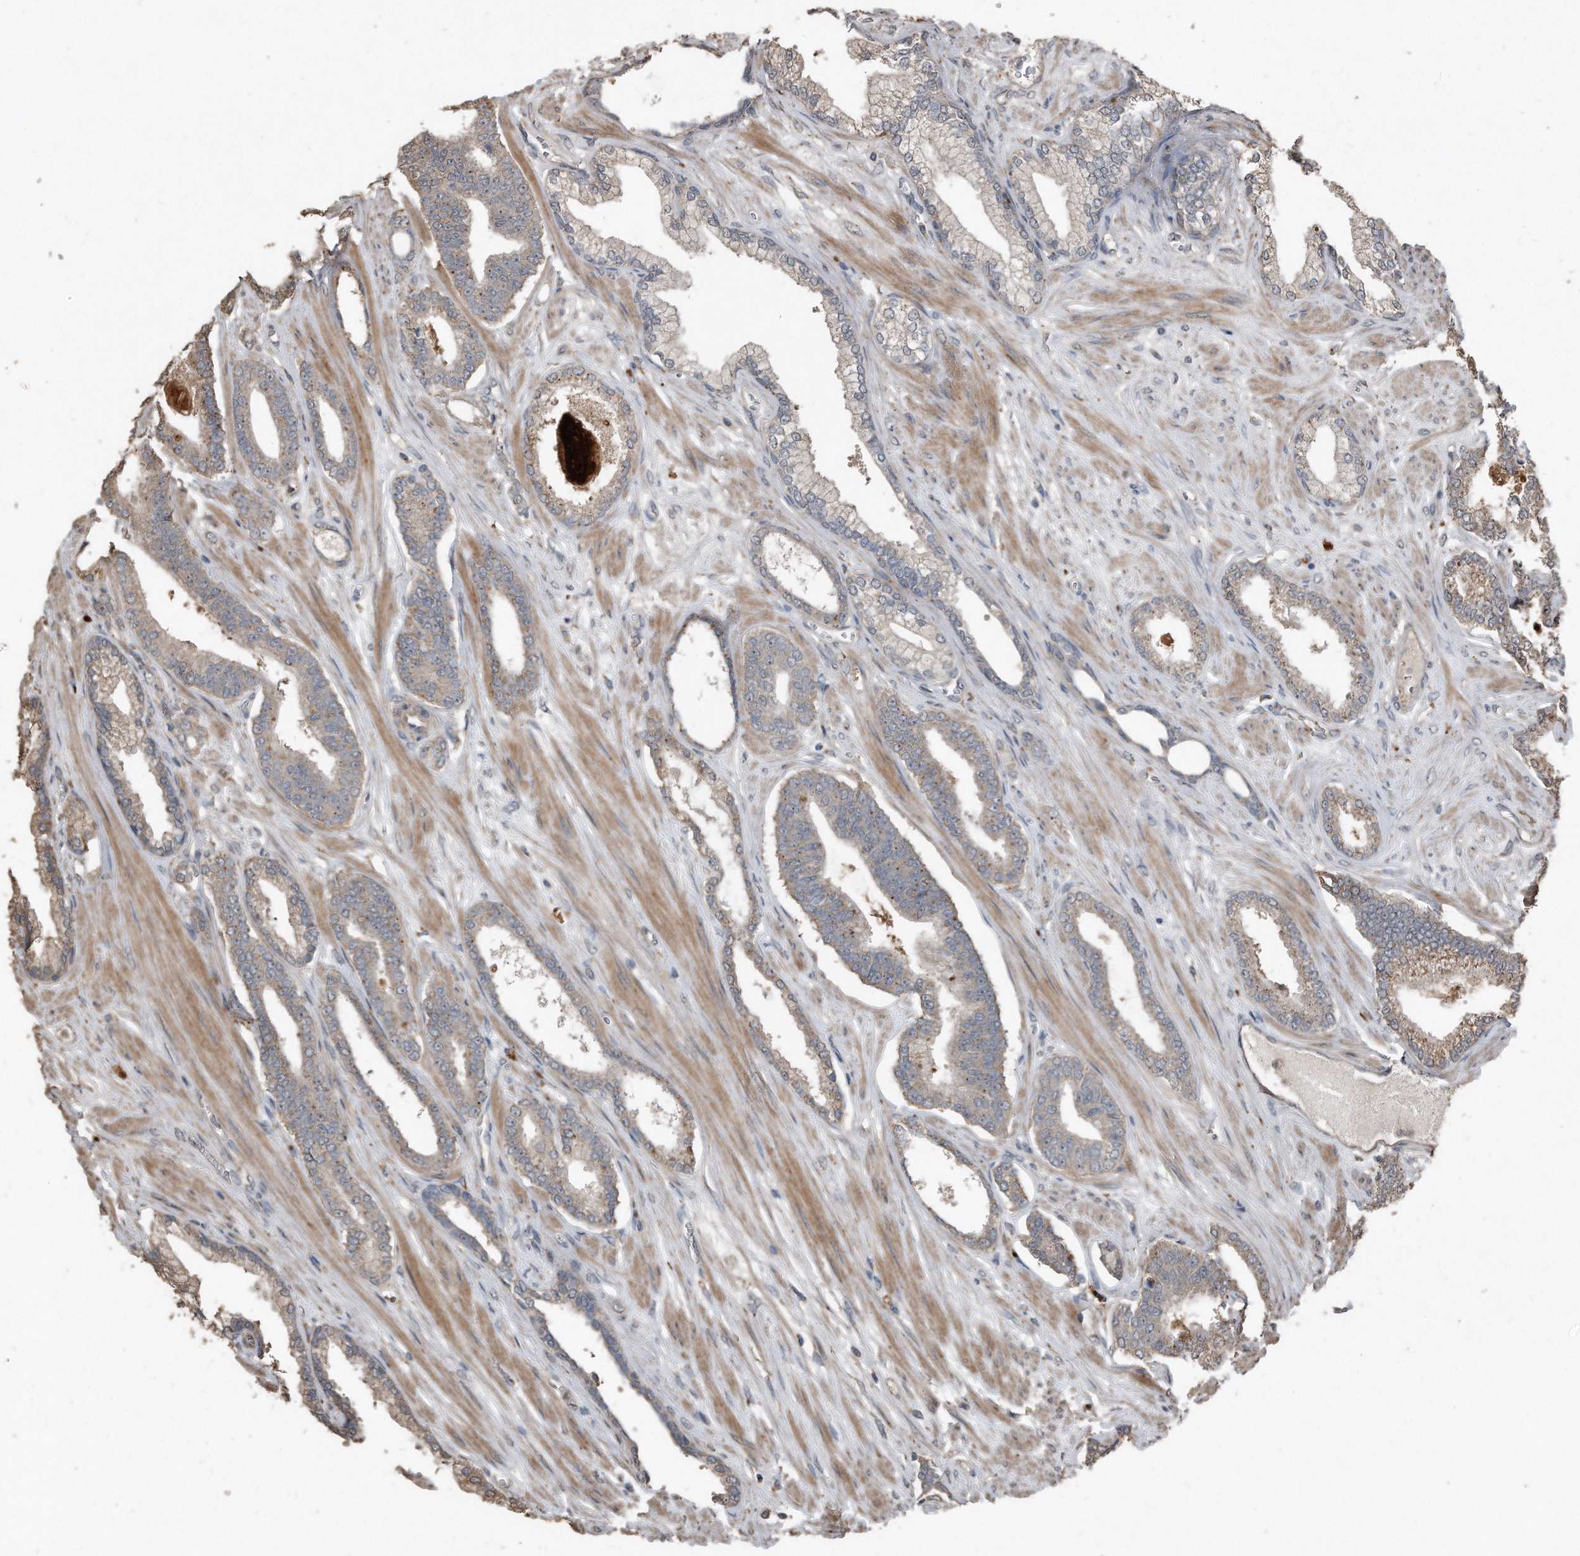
{"staining": {"intensity": "weak", "quantity": ">75%", "location": "cytoplasmic/membranous"}, "tissue": "prostate cancer", "cell_type": "Tumor cells", "image_type": "cancer", "snomed": [{"axis": "morphology", "description": "Adenocarcinoma, Low grade"}, {"axis": "topography", "description": "Prostate"}], "caption": "Approximately >75% of tumor cells in prostate cancer (adenocarcinoma (low-grade)) demonstrate weak cytoplasmic/membranous protein positivity as visualized by brown immunohistochemical staining.", "gene": "ANKRD10", "patient": {"sex": "male", "age": 70}}